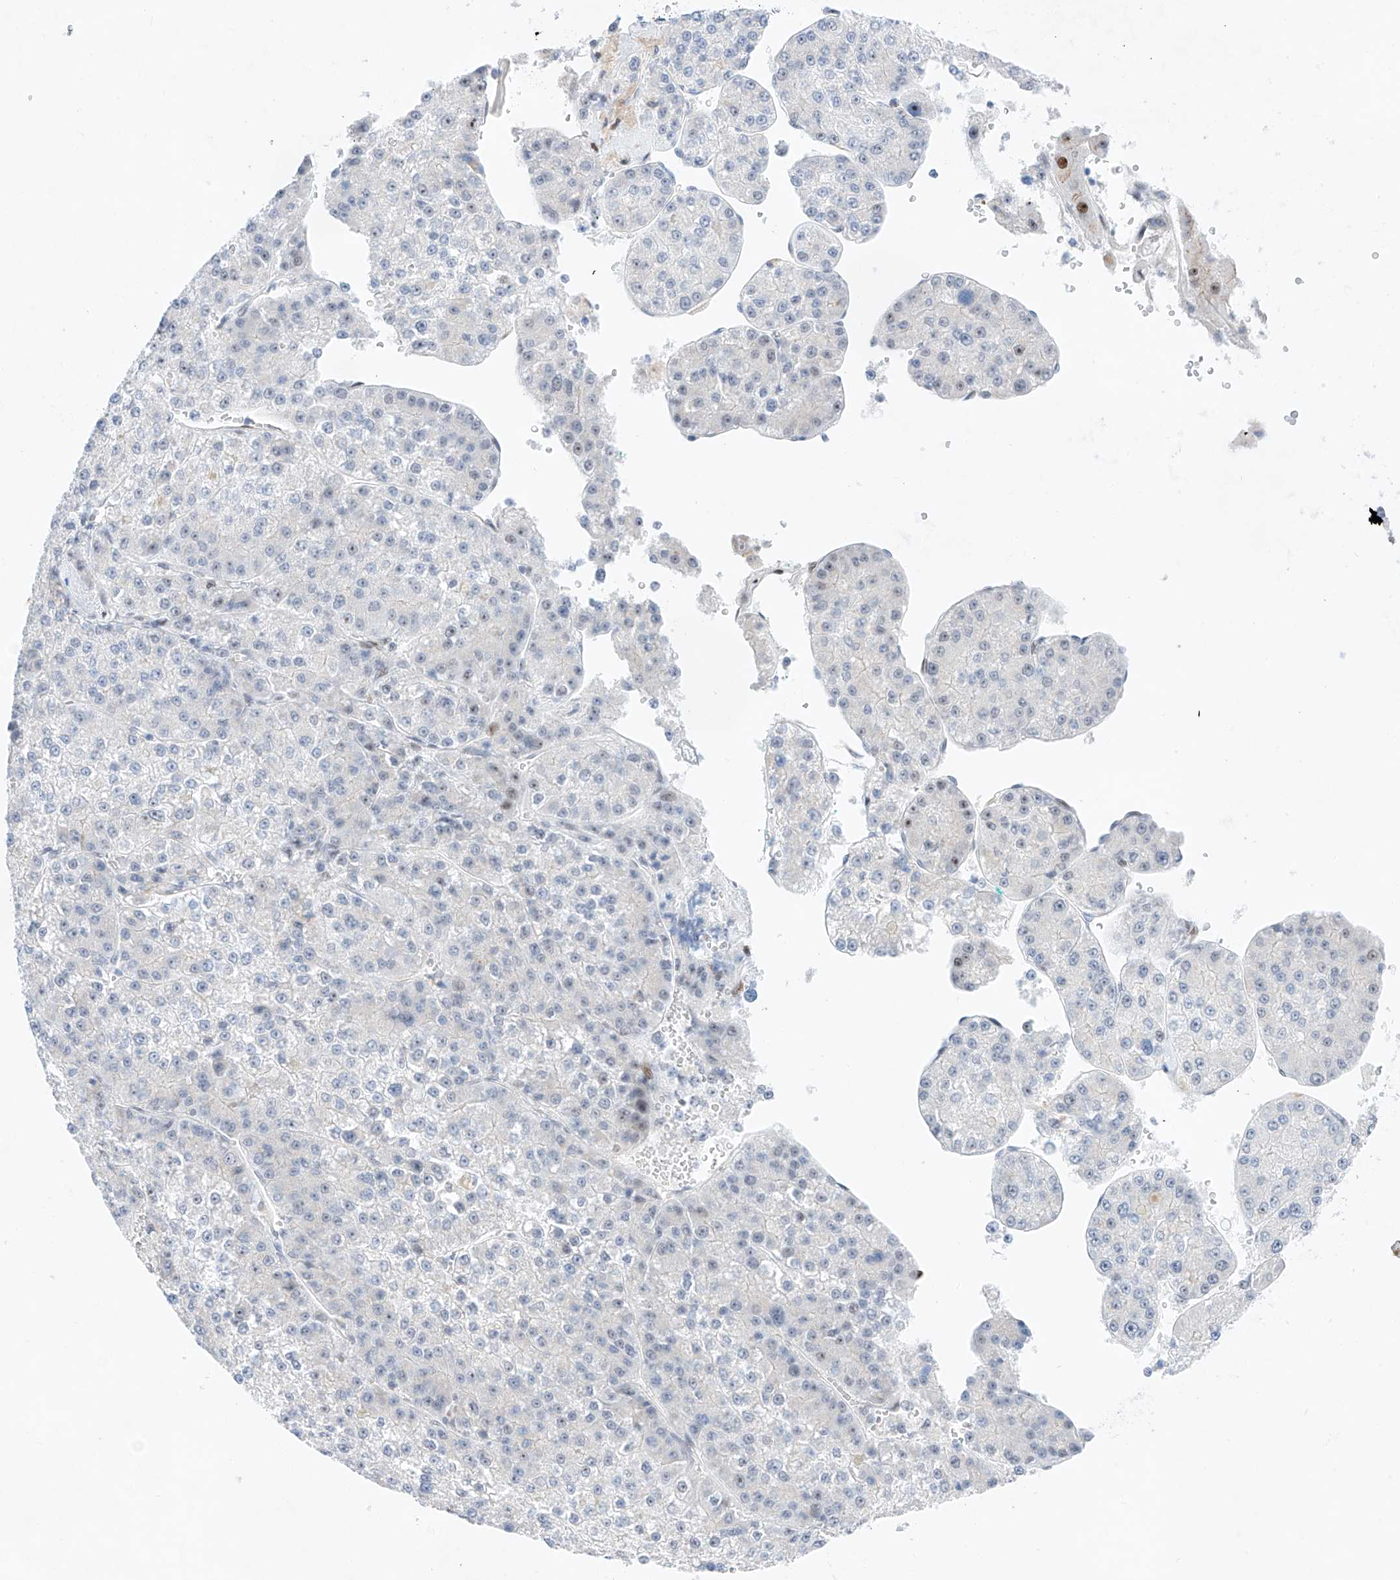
{"staining": {"intensity": "negative", "quantity": "none", "location": "none"}, "tissue": "liver cancer", "cell_type": "Tumor cells", "image_type": "cancer", "snomed": [{"axis": "morphology", "description": "Carcinoma, Hepatocellular, NOS"}, {"axis": "topography", "description": "Liver"}], "caption": "Liver cancer was stained to show a protein in brown. There is no significant expression in tumor cells.", "gene": "NT5C3B", "patient": {"sex": "female", "age": 73}}